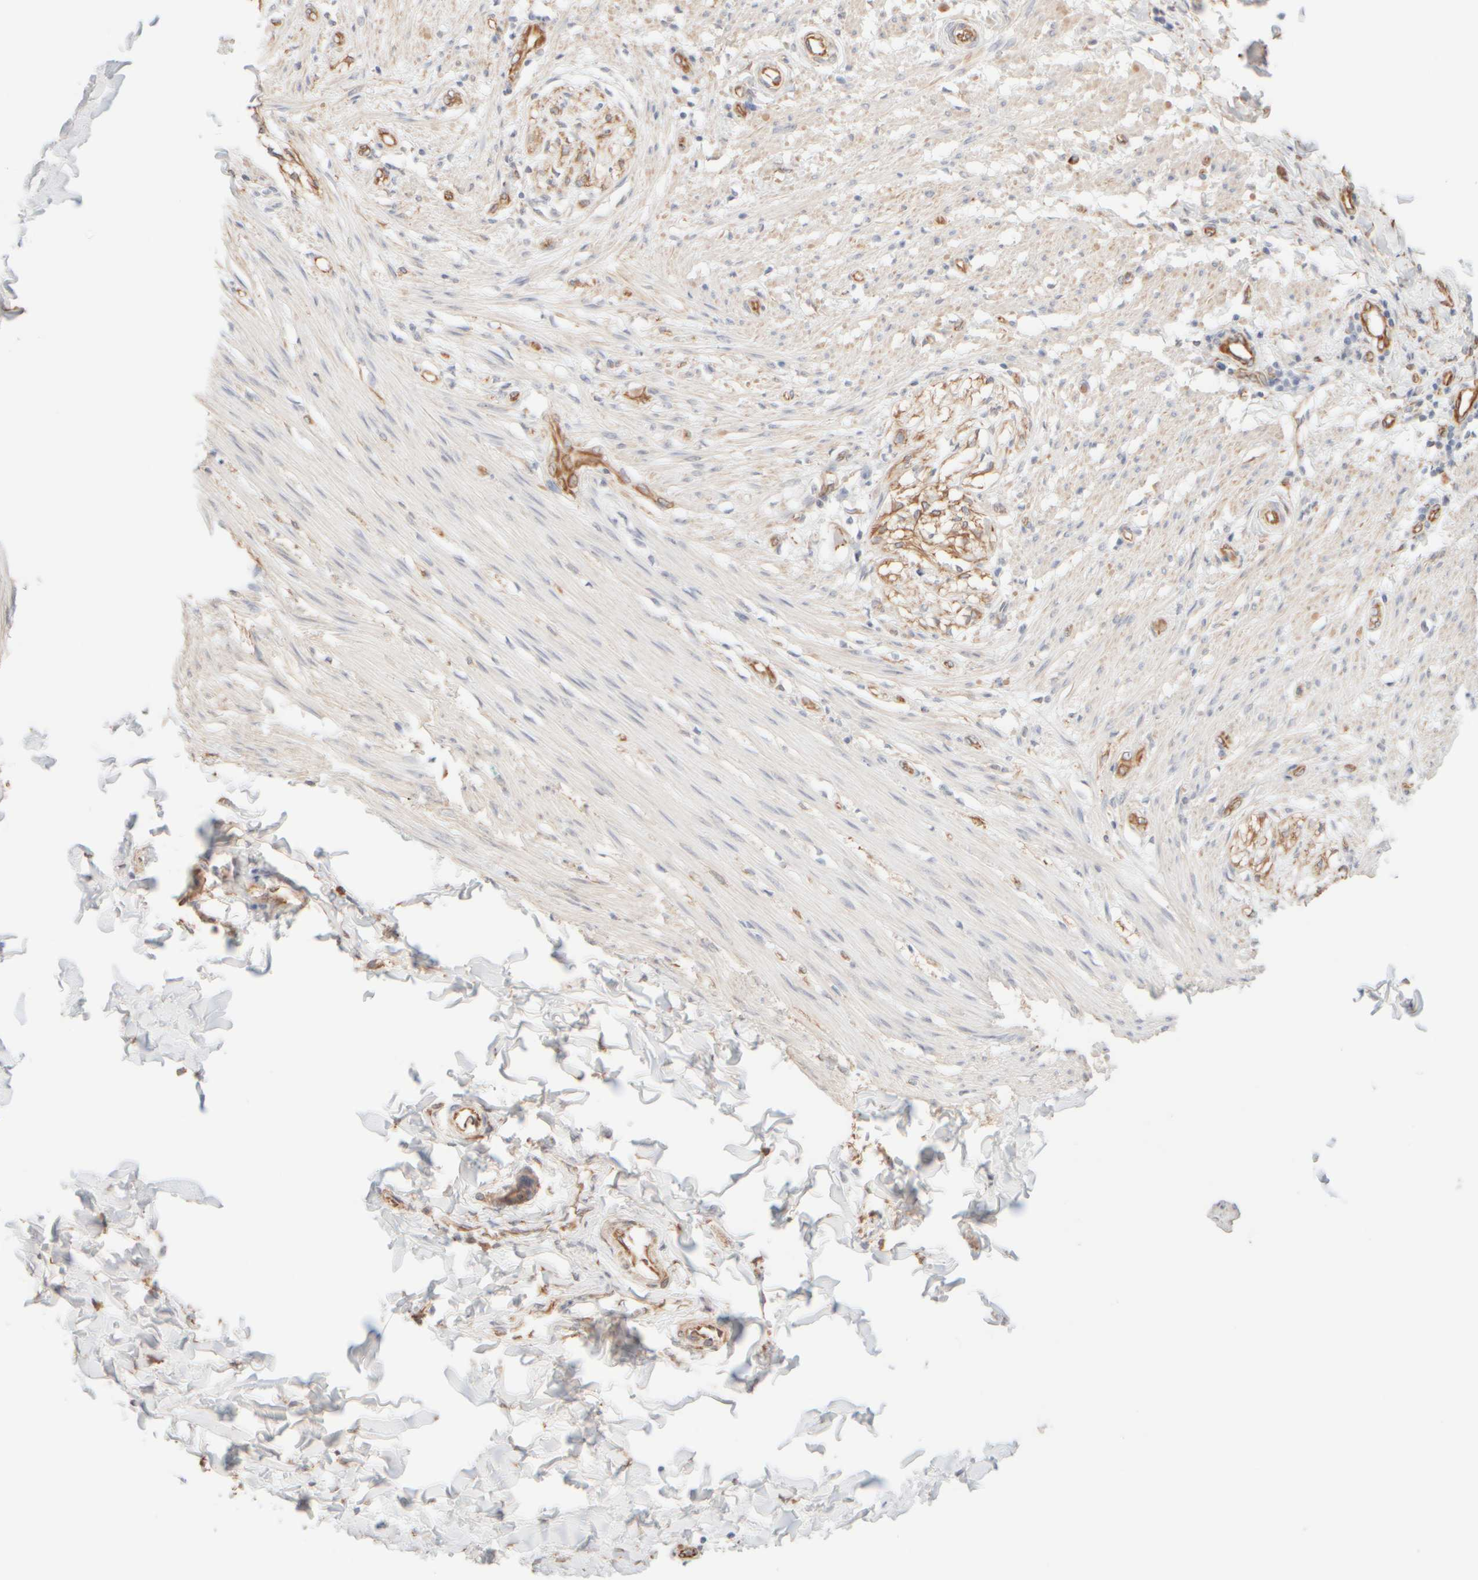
{"staining": {"intensity": "weak", "quantity": "25%-75%", "location": "cytoplasmic/membranous"}, "tissue": "smooth muscle", "cell_type": "Smooth muscle cells", "image_type": "normal", "snomed": [{"axis": "morphology", "description": "Normal tissue, NOS"}, {"axis": "morphology", "description": "Adenocarcinoma, NOS"}, {"axis": "topography", "description": "Smooth muscle"}, {"axis": "topography", "description": "Colon"}], "caption": "Immunohistochemistry (IHC) (DAB) staining of benign smooth muscle reveals weak cytoplasmic/membranous protein staining in about 25%-75% of smooth muscle cells. The protein is shown in brown color, while the nuclei are stained blue.", "gene": "KRT15", "patient": {"sex": "male", "age": 14}}